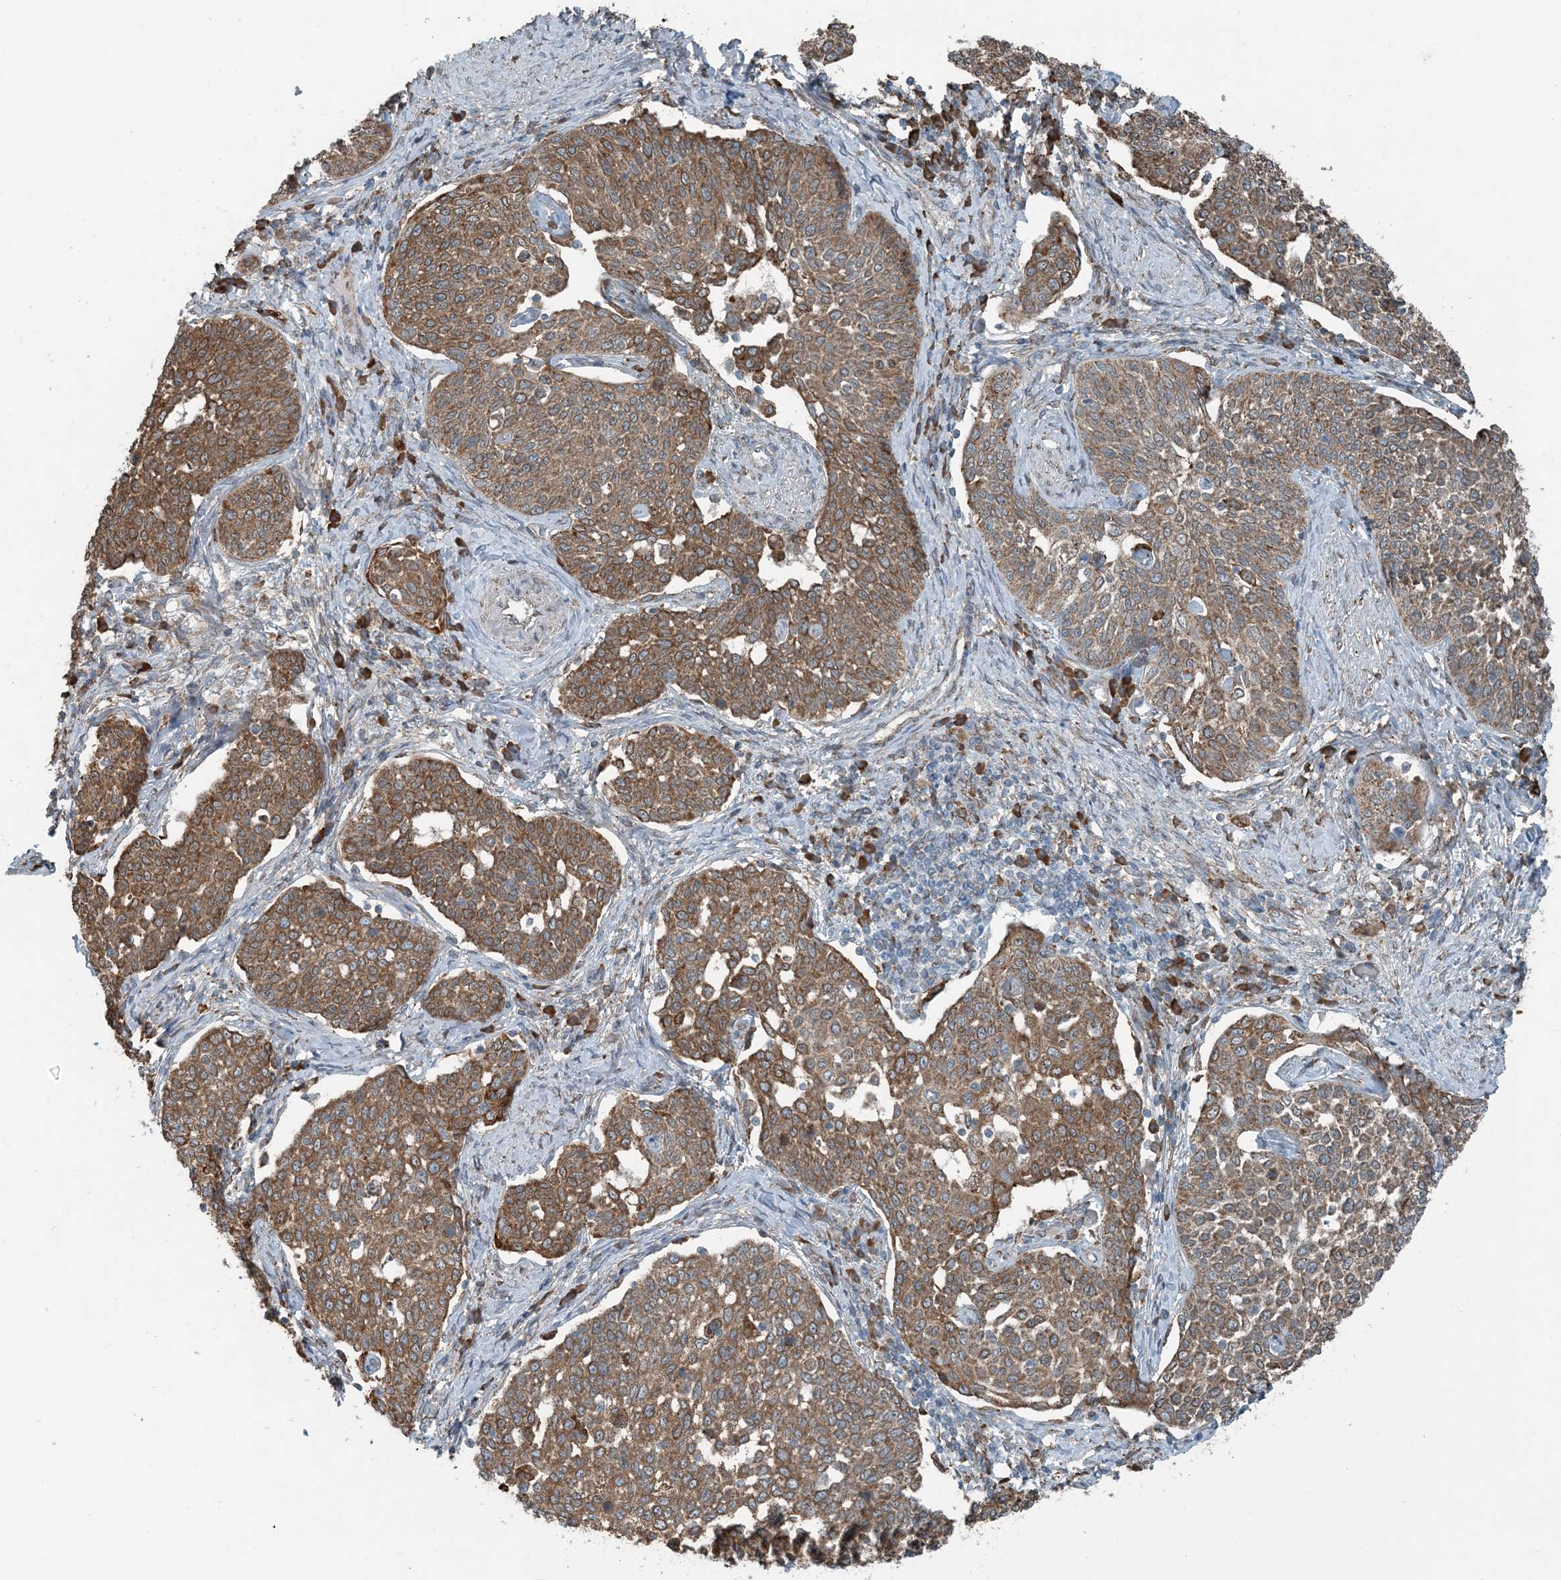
{"staining": {"intensity": "moderate", "quantity": ">75%", "location": "cytoplasmic/membranous"}, "tissue": "cervical cancer", "cell_type": "Tumor cells", "image_type": "cancer", "snomed": [{"axis": "morphology", "description": "Squamous cell carcinoma, NOS"}, {"axis": "topography", "description": "Cervix"}], "caption": "A medium amount of moderate cytoplasmic/membranous staining is identified in approximately >75% of tumor cells in cervical cancer tissue. (DAB (3,3'-diaminobenzidine) = brown stain, brightfield microscopy at high magnification).", "gene": "CERKL", "patient": {"sex": "female", "age": 34}}